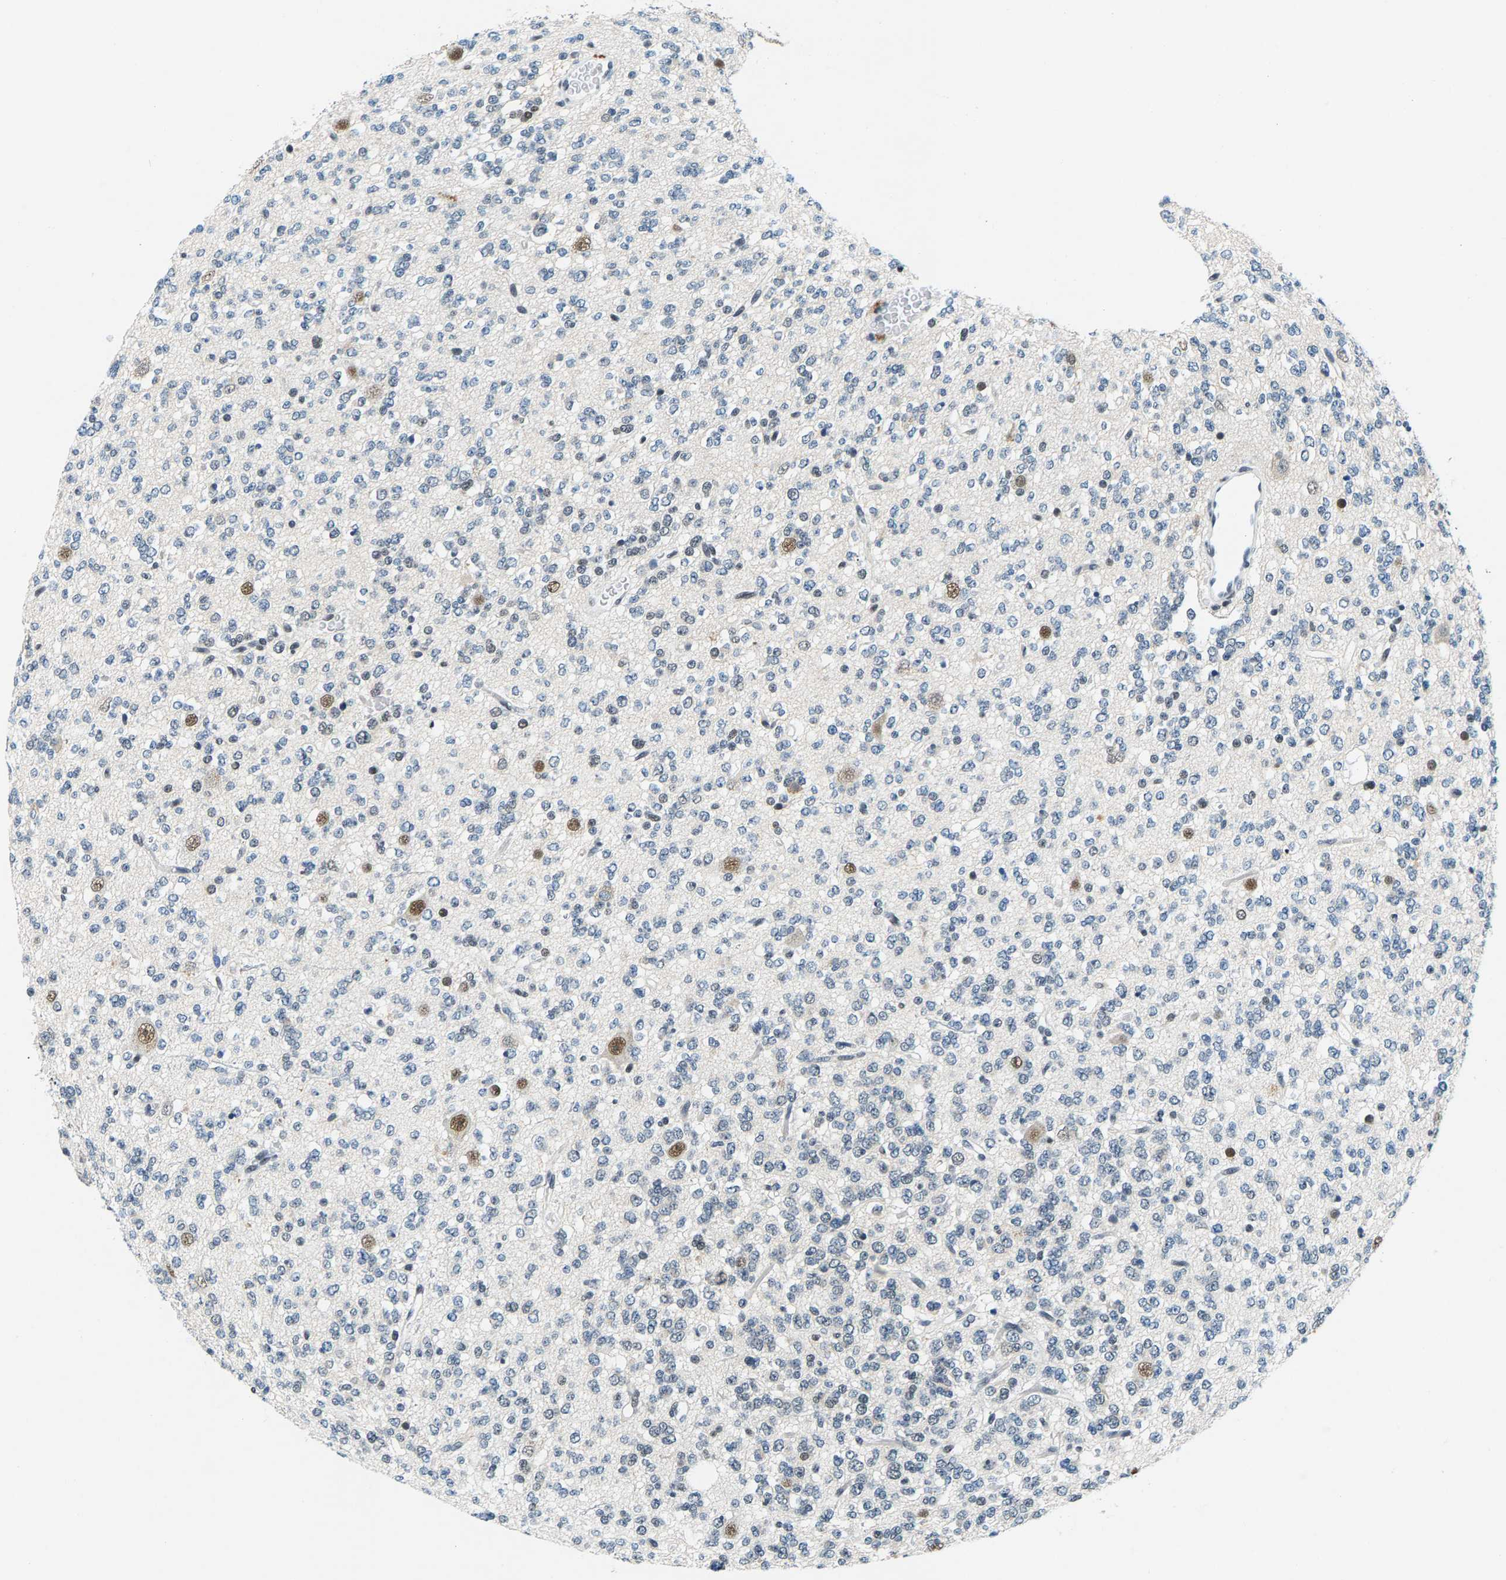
{"staining": {"intensity": "weak", "quantity": "<25%", "location": "nuclear"}, "tissue": "glioma", "cell_type": "Tumor cells", "image_type": "cancer", "snomed": [{"axis": "morphology", "description": "Glioma, malignant, Low grade"}, {"axis": "topography", "description": "Brain"}], "caption": "Immunohistochemistry of glioma shows no positivity in tumor cells.", "gene": "ATF2", "patient": {"sex": "male", "age": 38}}